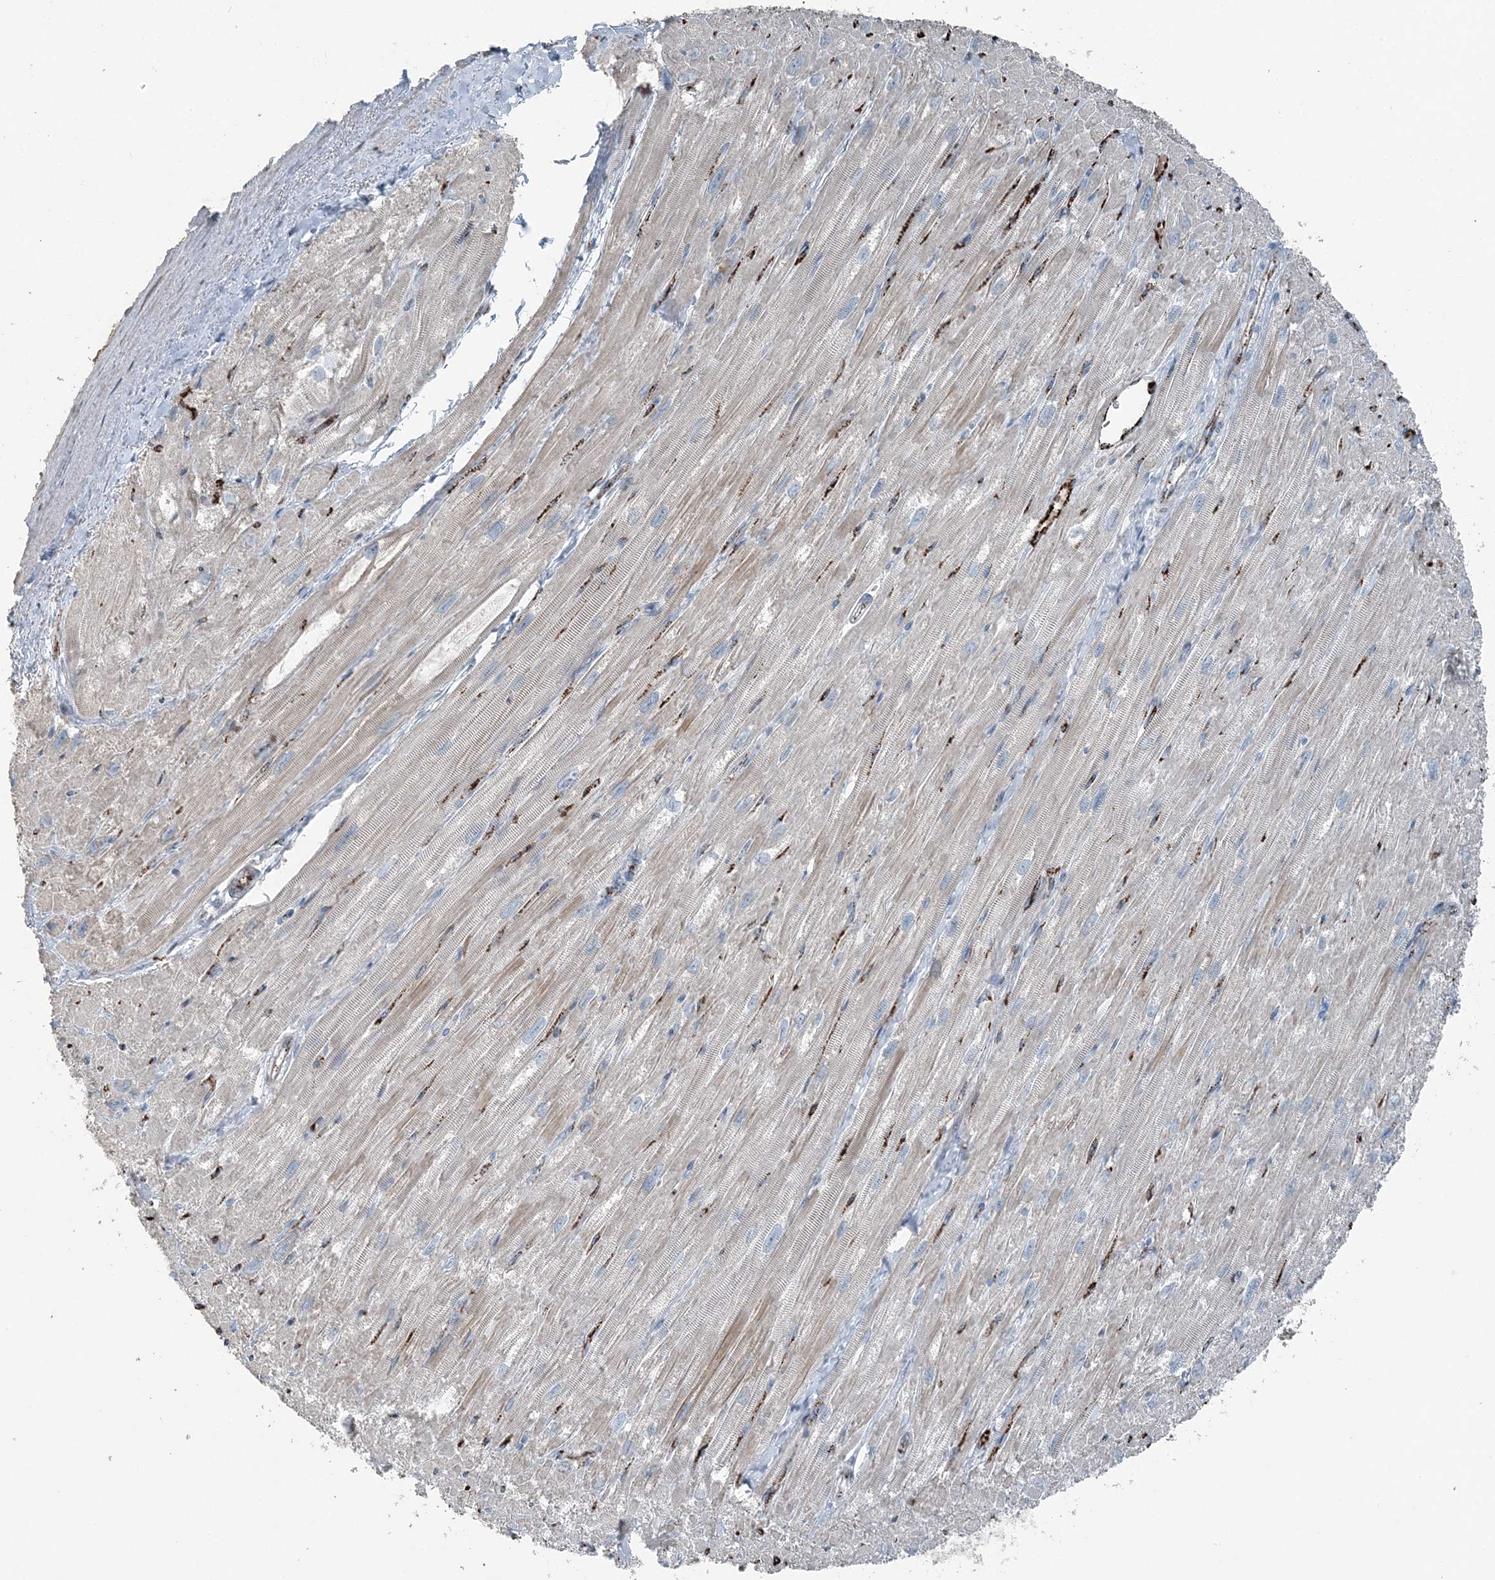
{"staining": {"intensity": "weak", "quantity": "25%-75%", "location": "cytoplasmic/membranous"}, "tissue": "heart muscle", "cell_type": "Cardiomyocytes", "image_type": "normal", "snomed": [{"axis": "morphology", "description": "Normal tissue, NOS"}, {"axis": "topography", "description": "Heart"}], "caption": "Immunohistochemistry (IHC) histopathology image of benign heart muscle: human heart muscle stained using immunohistochemistry (IHC) shows low levels of weak protein expression localized specifically in the cytoplasmic/membranous of cardiomyocytes, appearing as a cytoplasmic/membranous brown color.", "gene": "ELOVL7", "patient": {"sex": "male", "age": 50}}